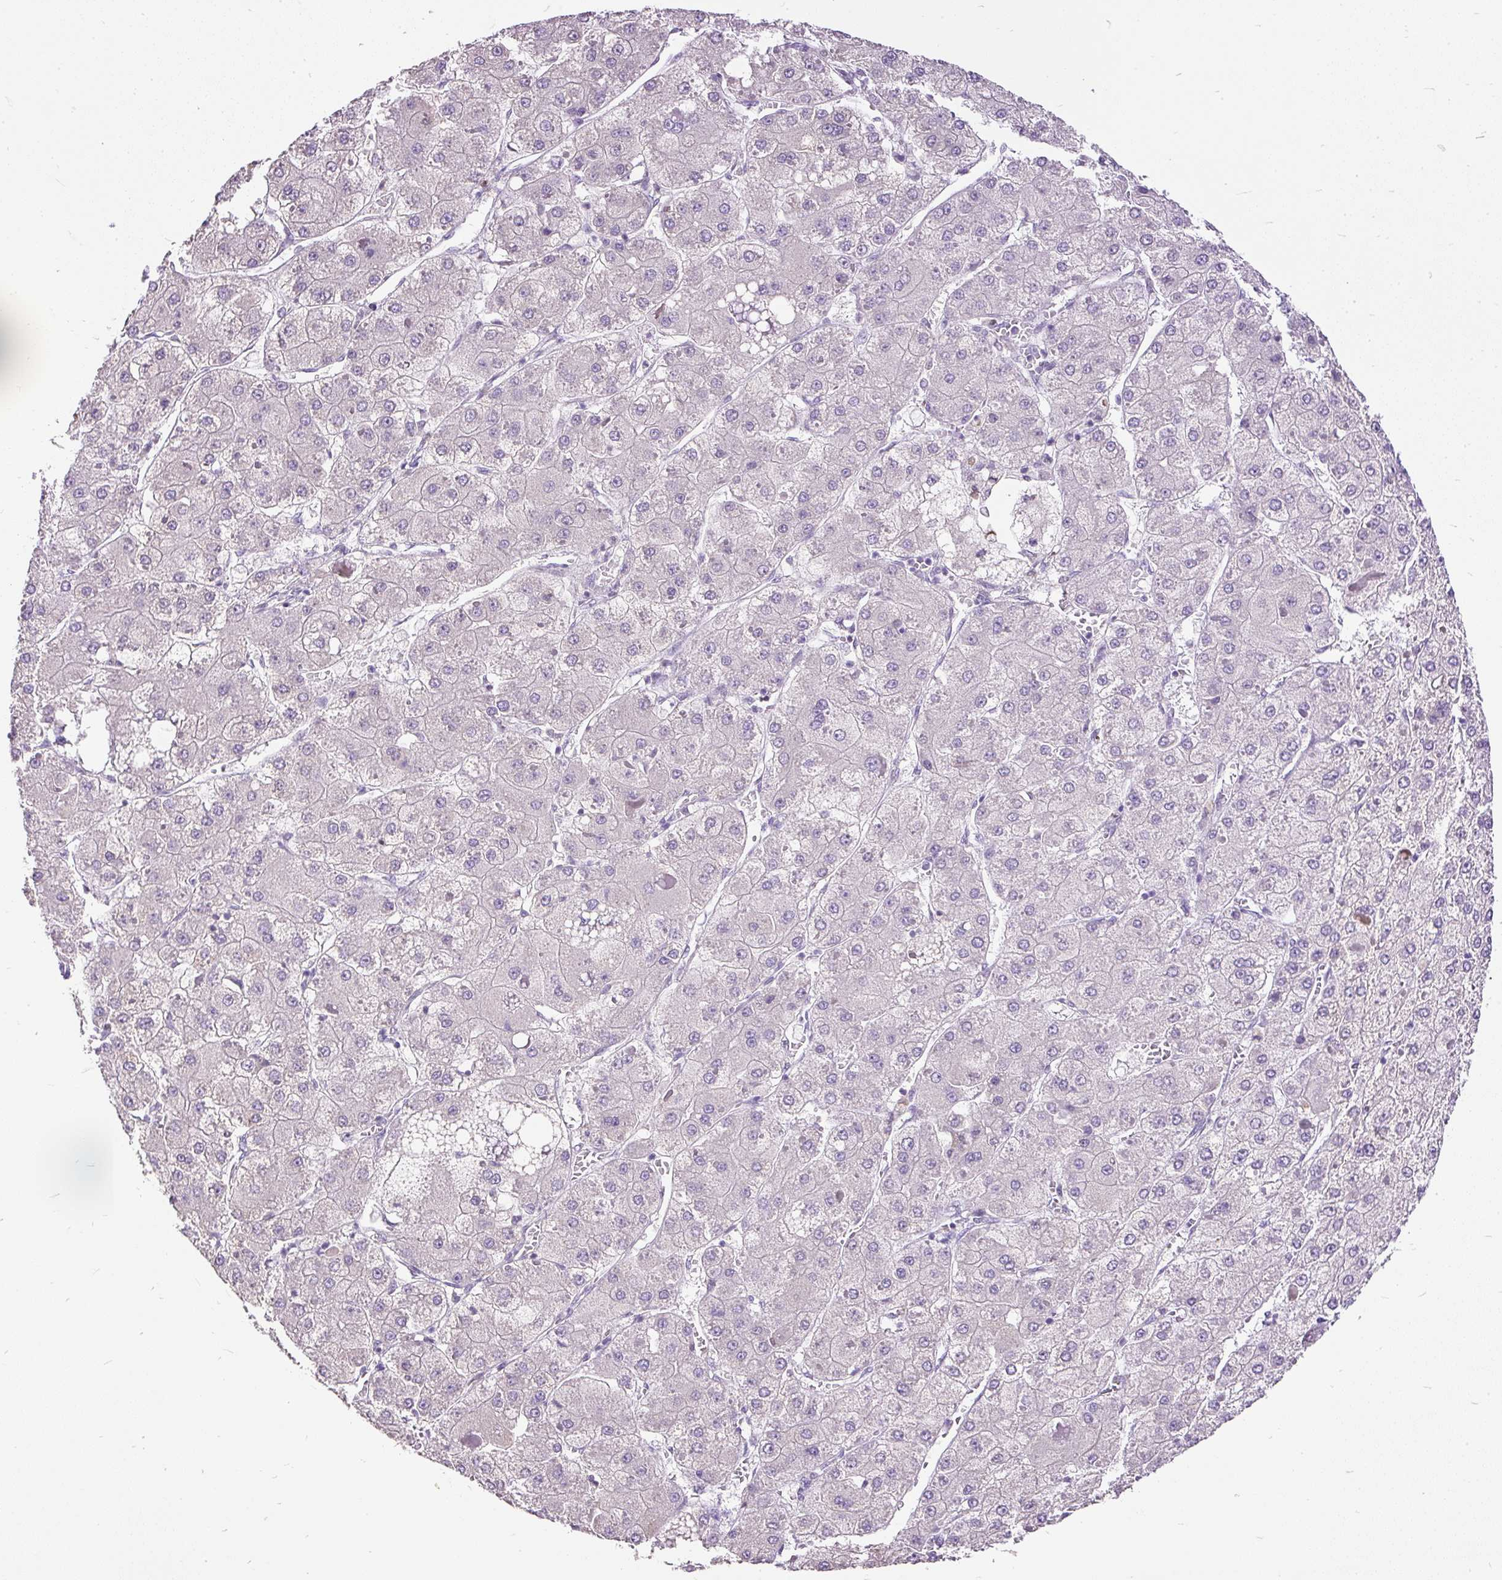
{"staining": {"intensity": "negative", "quantity": "none", "location": "none"}, "tissue": "liver cancer", "cell_type": "Tumor cells", "image_type": "cancer", "snomed": [{"axis": "morphology", "description": "Carcinoma, Hepatocellular, NOS"}, {"axis": "topography", "description": "Liver"}], "caption": "Human liver cancer (hepatocellular carcinoma) stained for a protein using IHC displays no positivity in tumor cells.", "gene": "GBX1", "patient": {"sex": "female", "age": 73}}